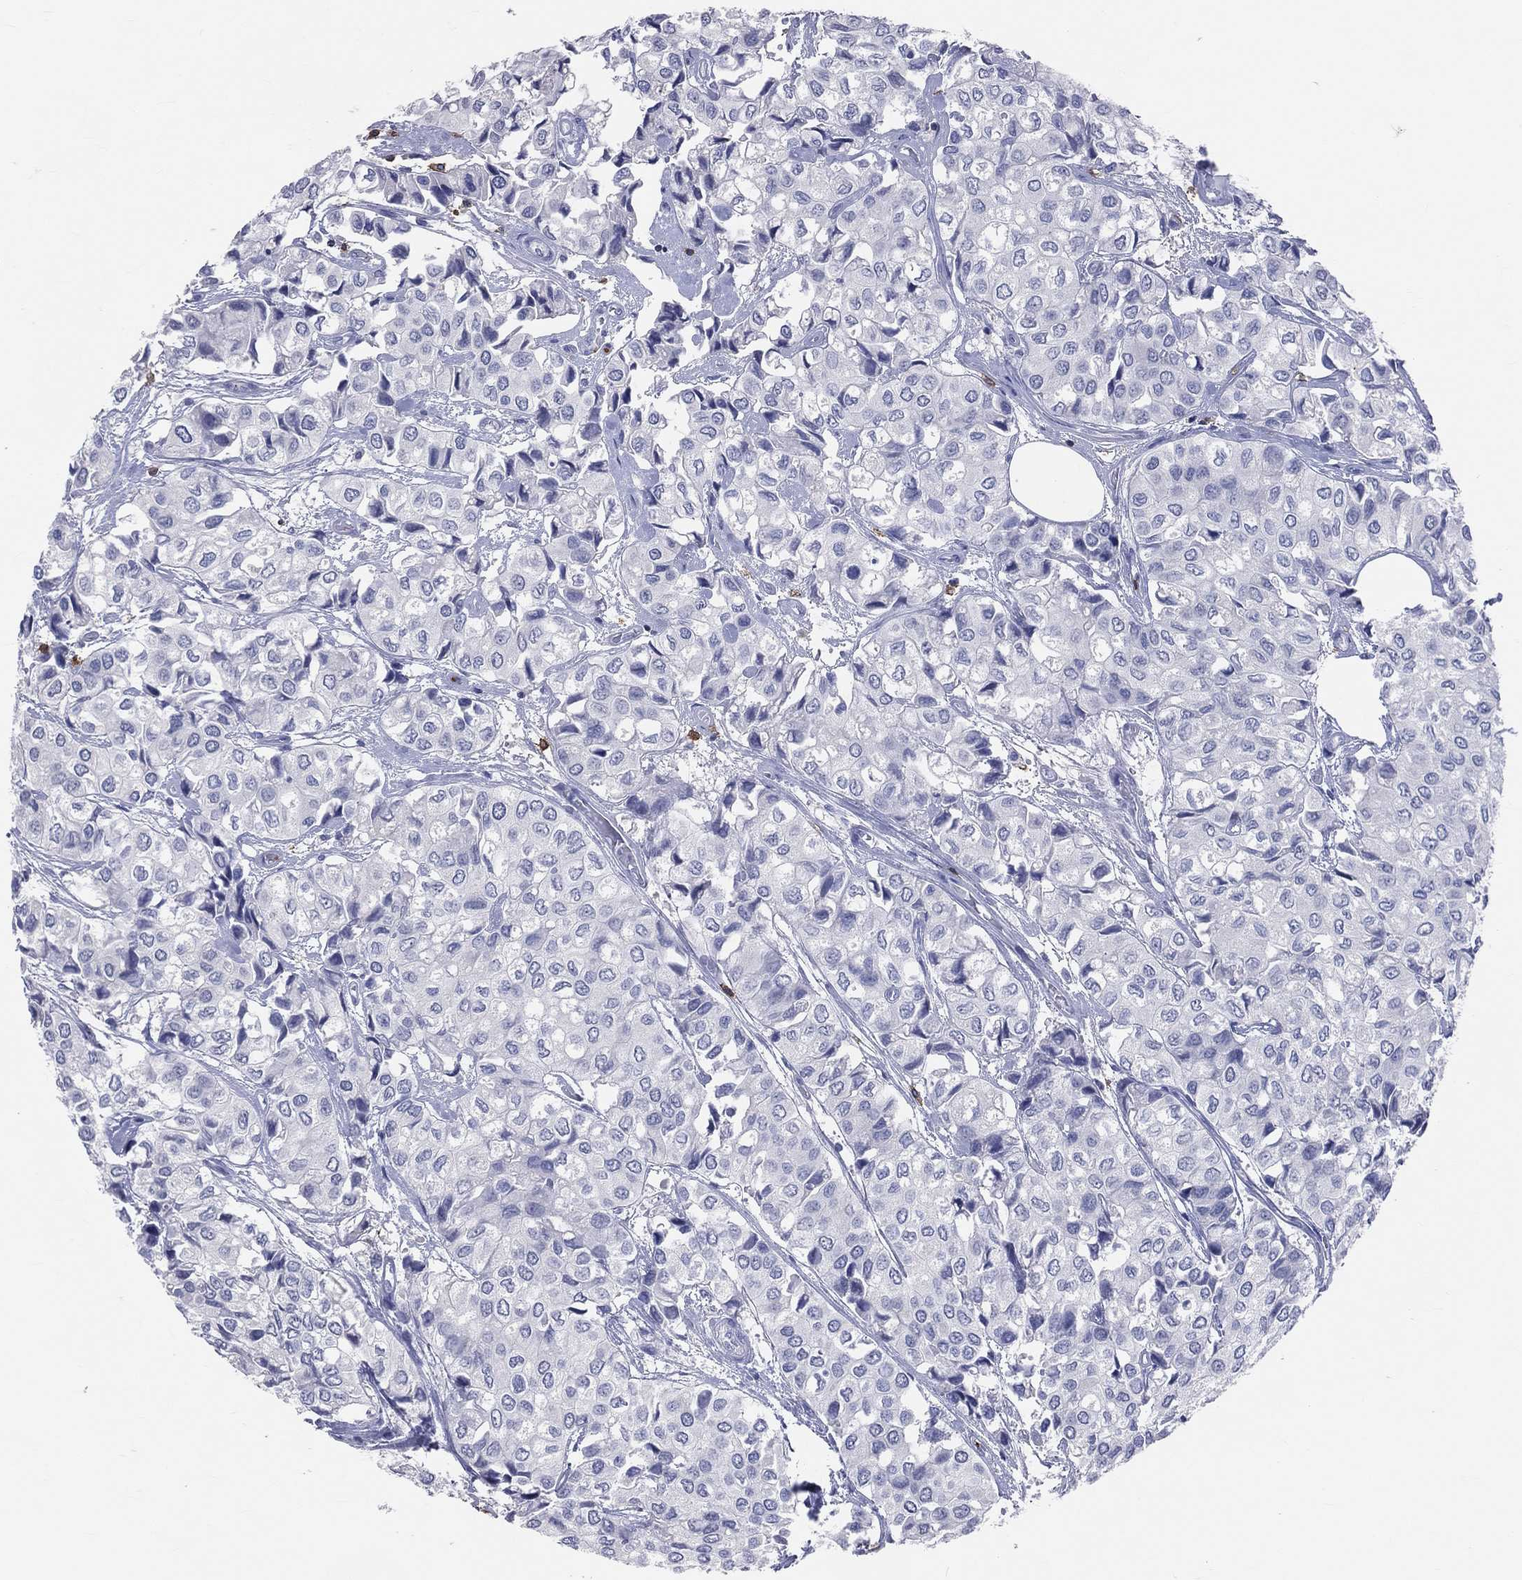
{"staining": {"intensity": "negative", "quantity": "none", "location": "none"}, "tissue": "urothelial cancer", "cell_type": "Tumor cells", "image_type": "cancer", "snomed": [{"axis": "morphology", "description": "Urothelial carcinoma, High grade"}, {"axis": "topography", "description": "Urinary bladder"}], "caption": "Urothelial cancer stained for a protein using immunohistochemistry (IHC) displays no positivity tumor cells.", "gene": "LAT", "patient": {"sex": "male", "age": 73}}